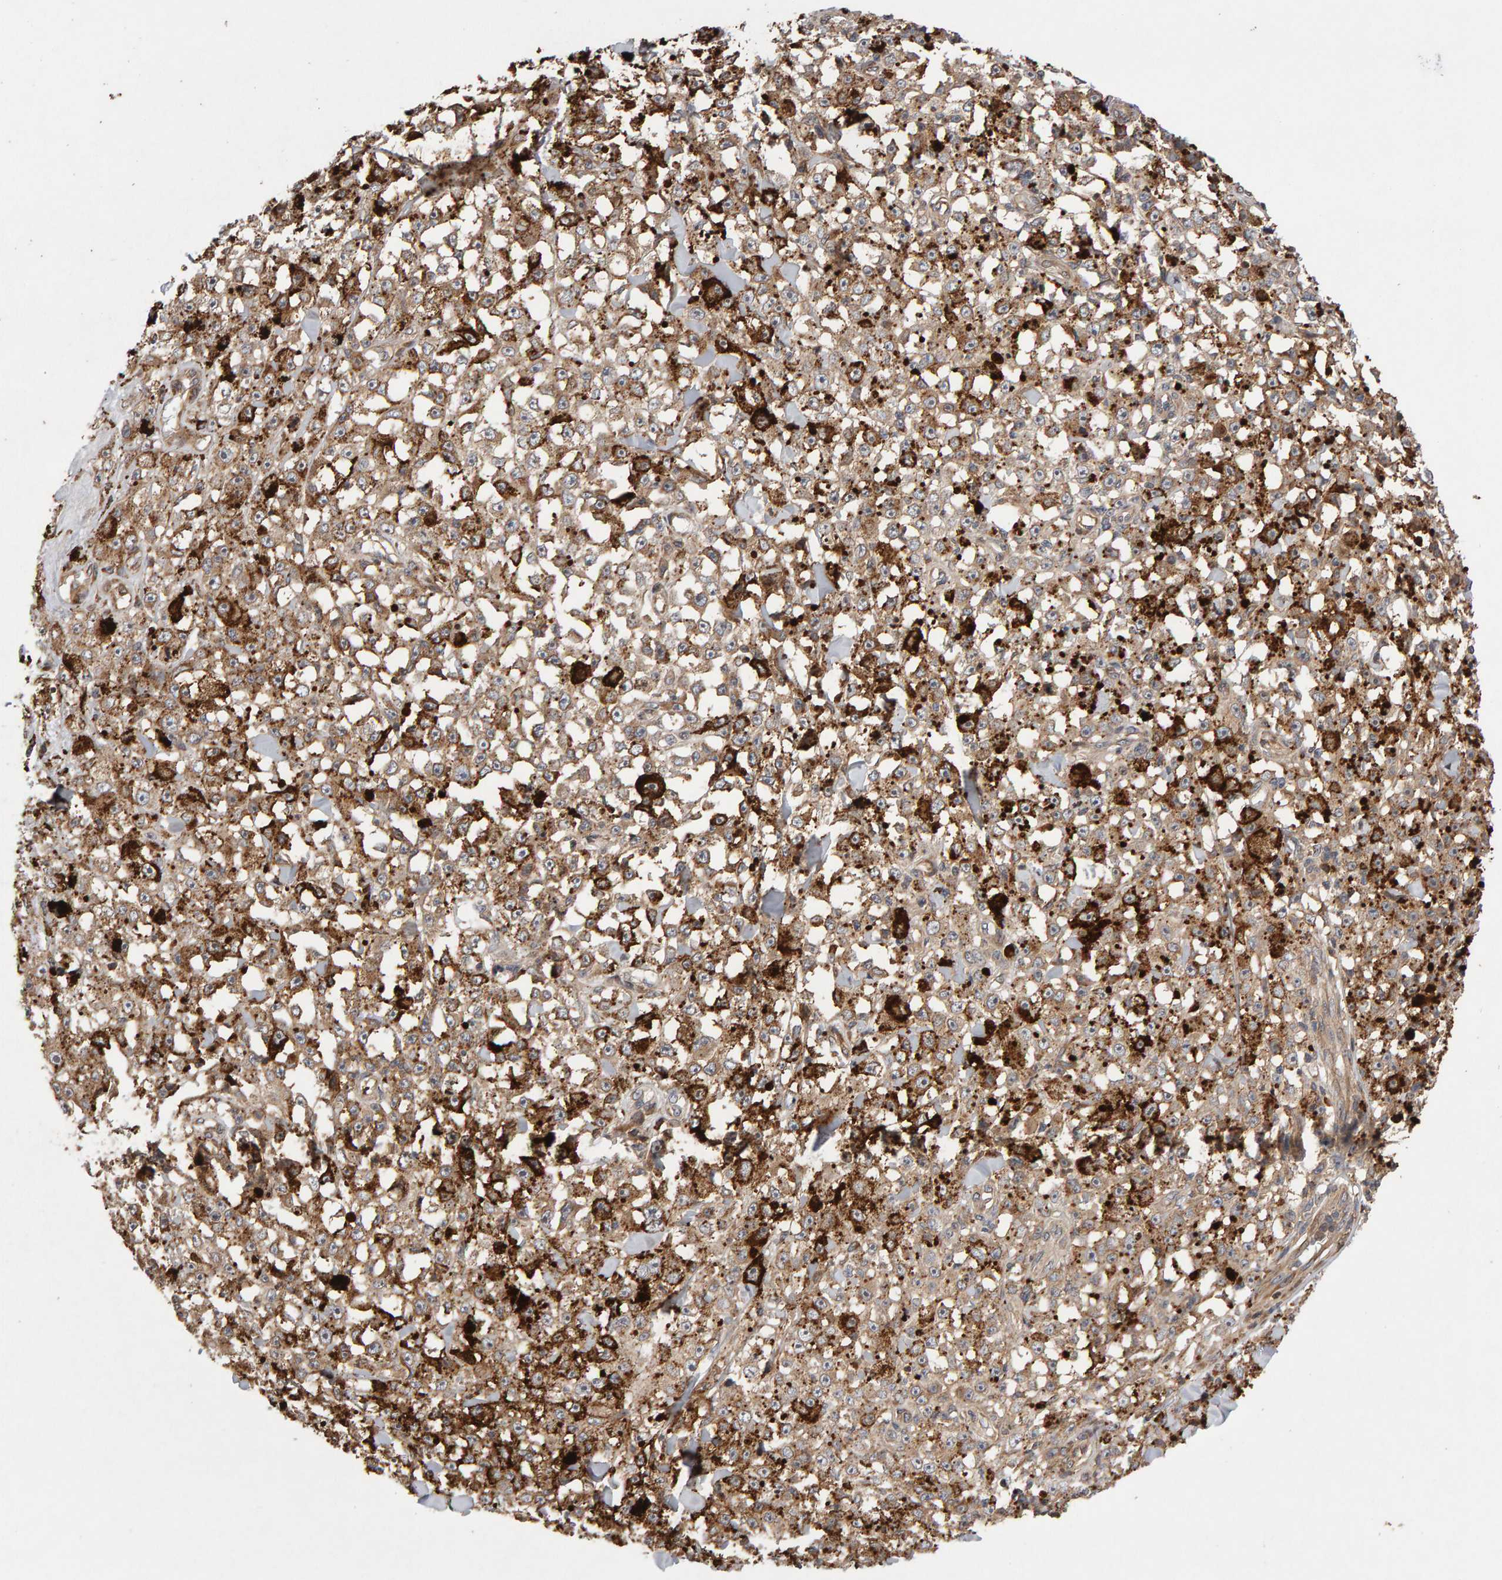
{"staining": {"intensity": "weak", "quantity": "25%-75%", "location": "cytoplasmic/membranous"}, "tissue": "melanoma", "cell_type": "Tumor cells", "image_type": "cancer", "snomed": [{"axis": "morphology", "description": "Malignant melanoma, NOS"}, {"axis": "topography", "description": "Skin"}], "caption": "DAB (3,3'-diaminobenzidine) immunohistochemical staining of malignant melanoma demonstrates weak cytoplasmic/membranous protein staining in about 25%-75% of tumor cells. (Brightfield microscopy of DAB IHC at high magnification).", "gene": "LZTS1", "patient": {"sex": "female", "age": 82}}